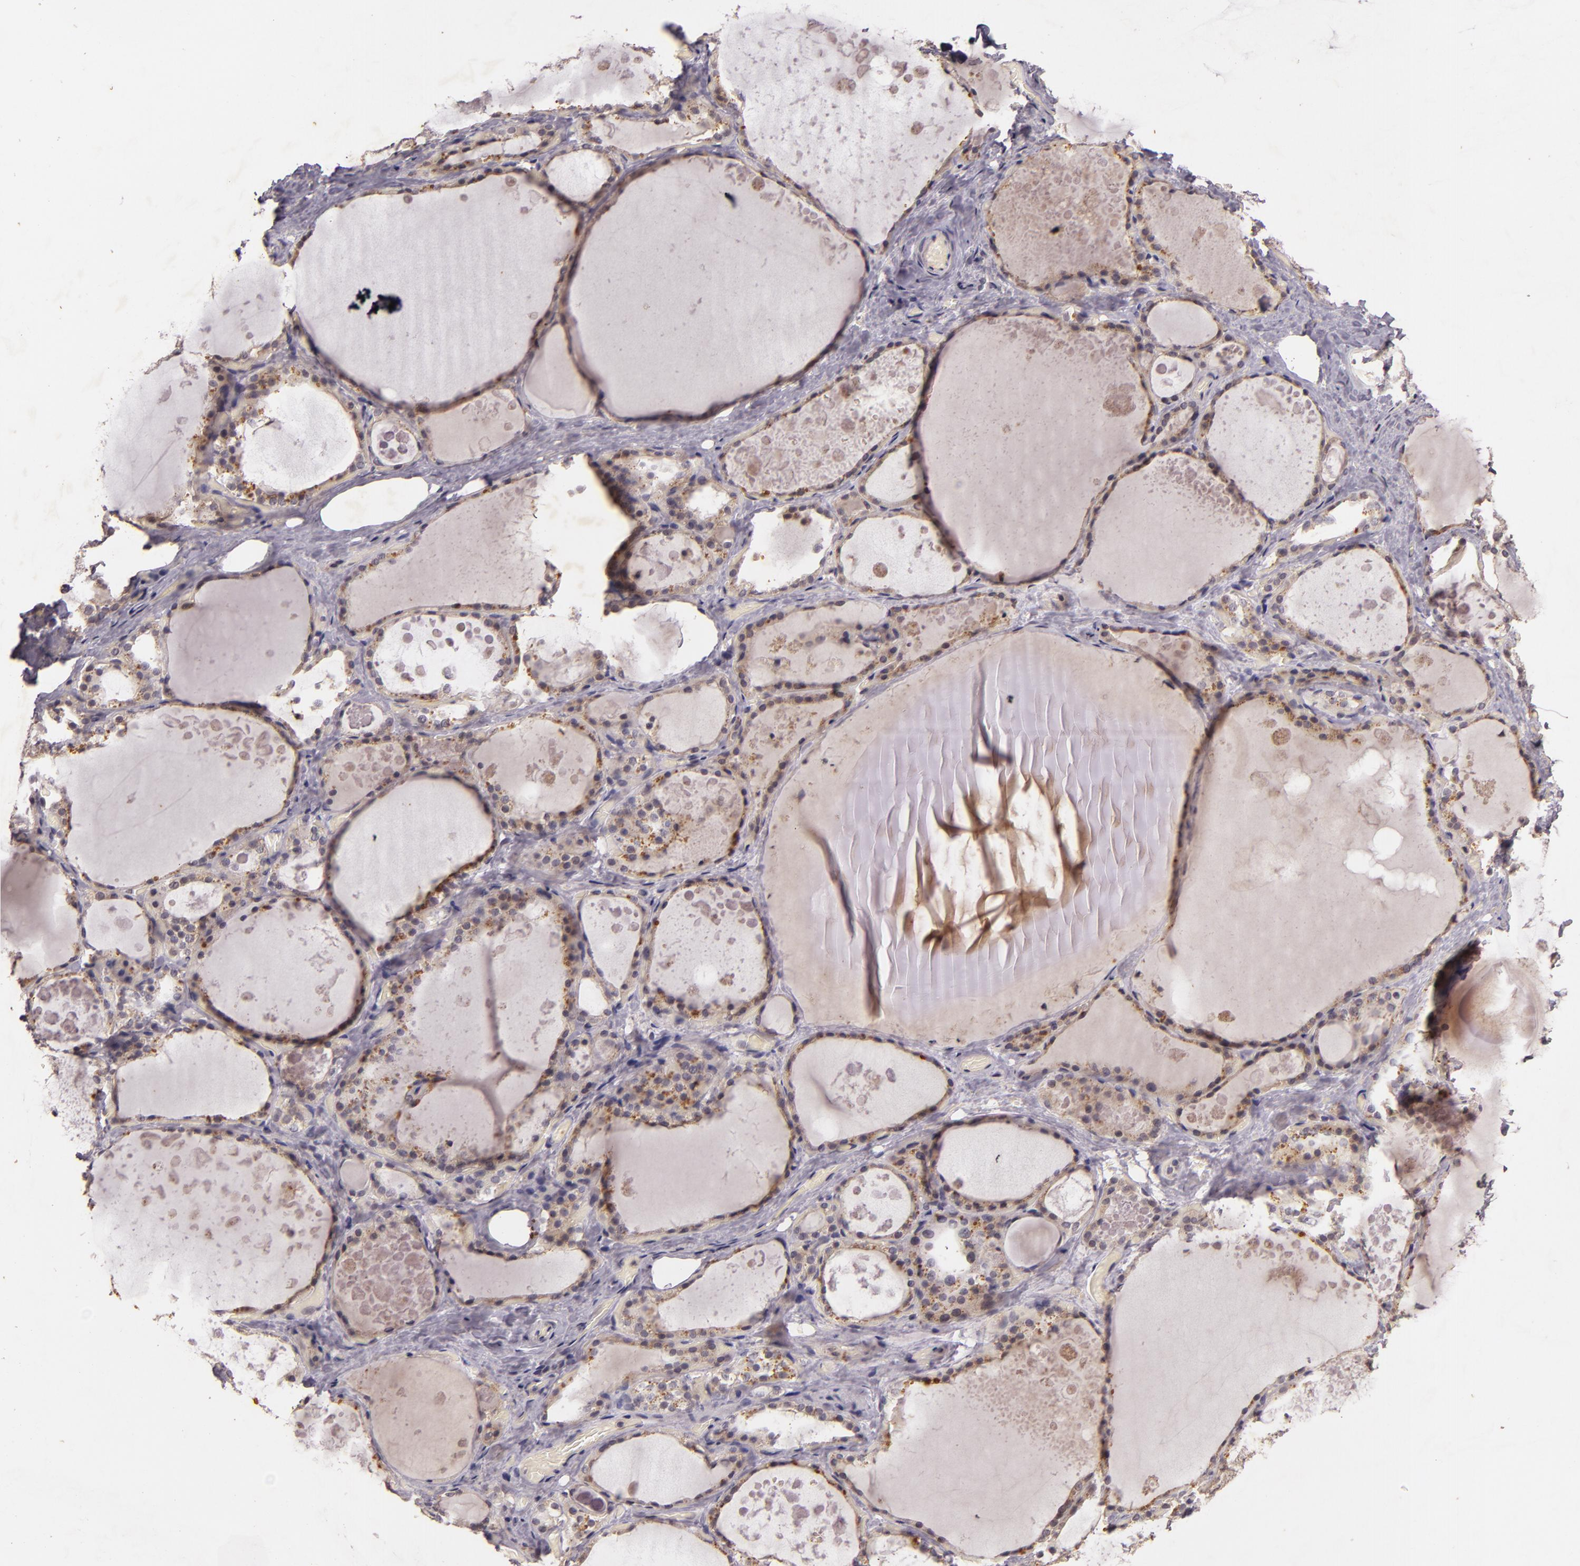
{"staining": {"intensity": "negative", "quantity": "none", "location": "none"}, "tissue": "thyroid gland", "cell_type": "Glandular cells", "image_type": "normal", "snomed": [{"axis": "morphology", "description": "Normal tissue, NOS"}, {"axis": "topography", "description": "Thyroid gland"}], "caption": "Human thyroid gland stained for a protein using IHC exhibits no positivity in glandular cells.", "gene": "TFF1", "patient": {"sex": "male", "age": 61}}